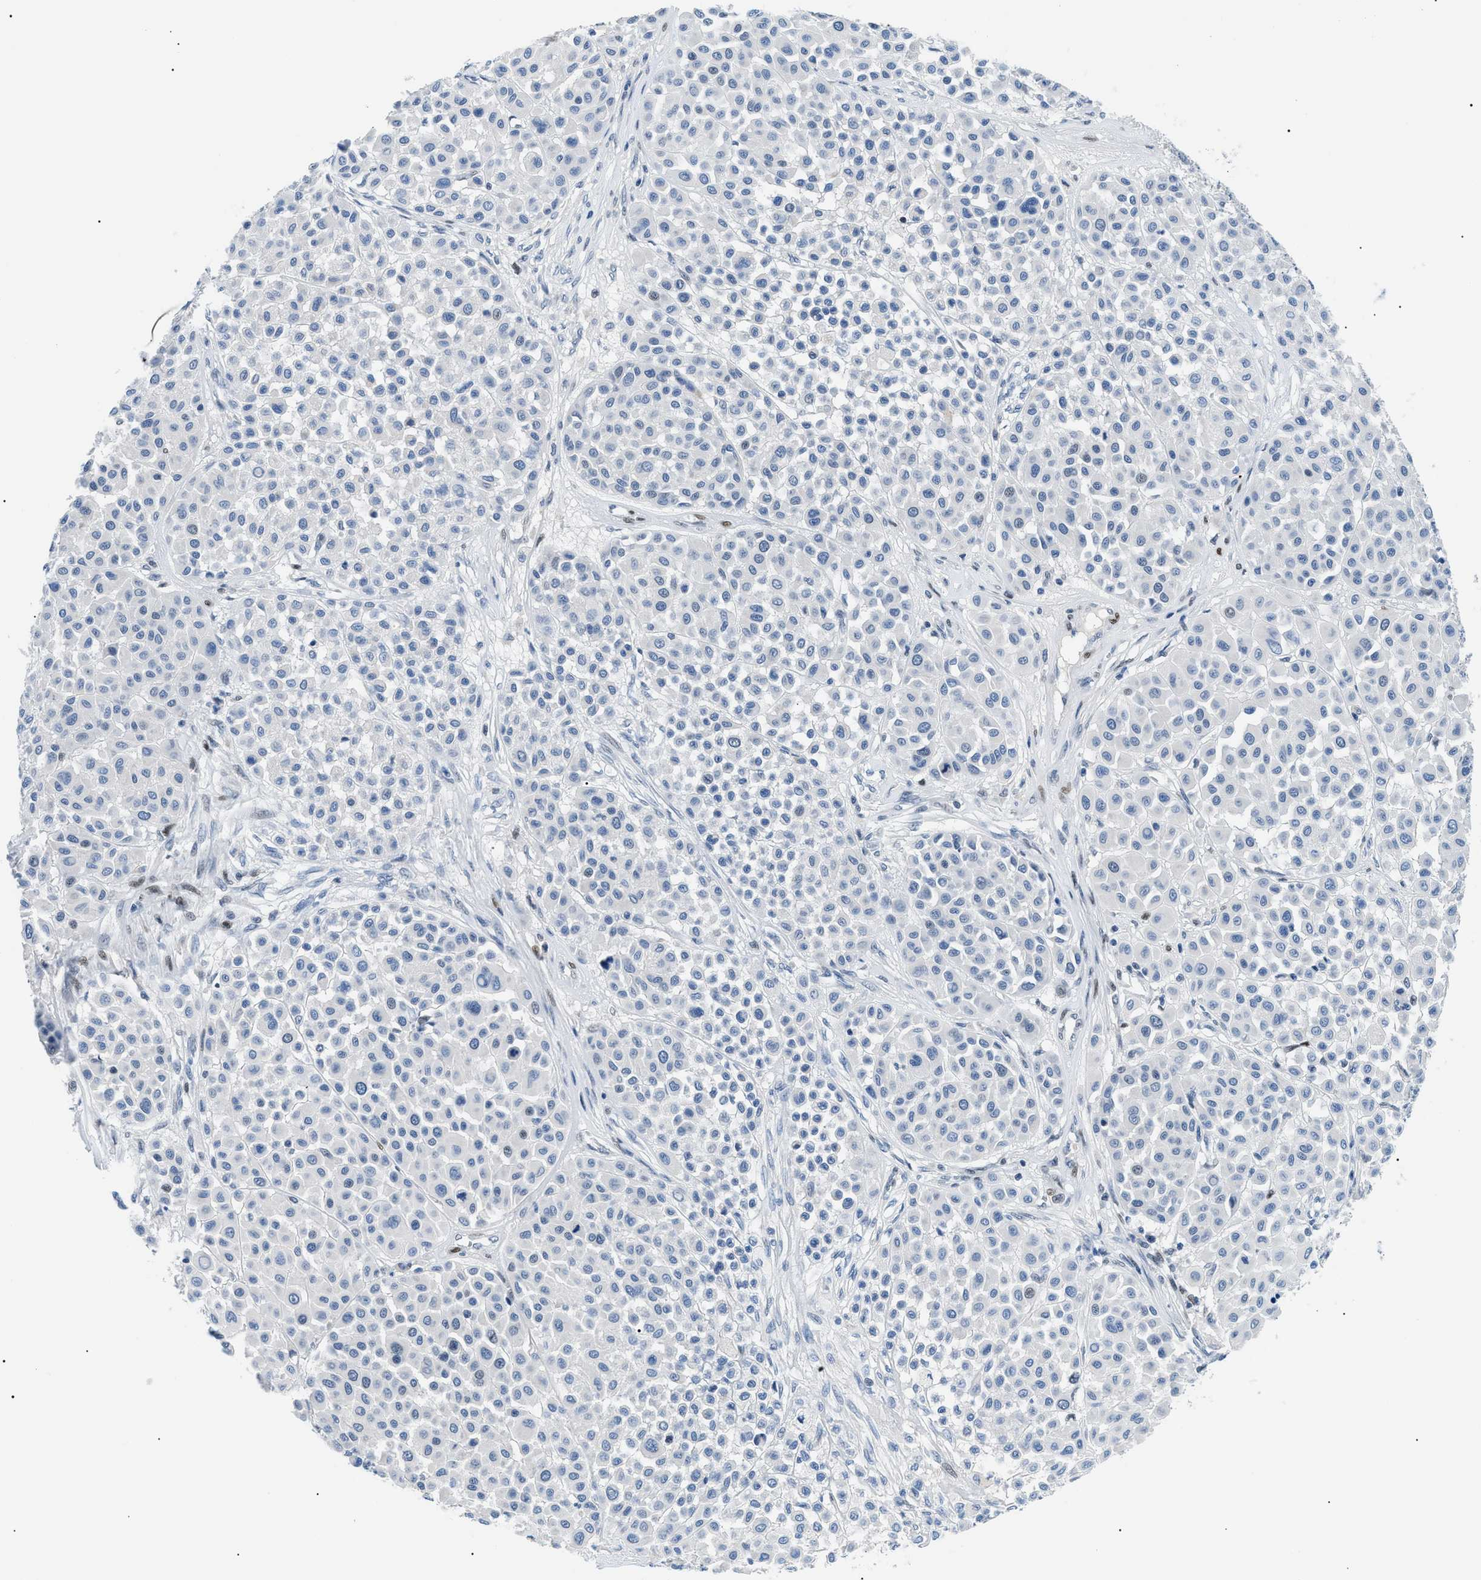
{"staining": {"intensity": "negative", "quantity": "none", "location": "none"}, "tissue": "melanoma", "cell_type": "Tumor cells", "image_type": "cancer", "snomed": [{"axis": "morphology", "description": "Malignant melanoma, Metastatic site"}, {"axis": "topography", "description": "Soft tissue"}], "caption": "Human melanoma stained for a protein using immunohistochemistry (IHC) shows no staining in tumor cells.", "gene": "SMARCC1", "patient": {"sex": "male", "age": 41}}